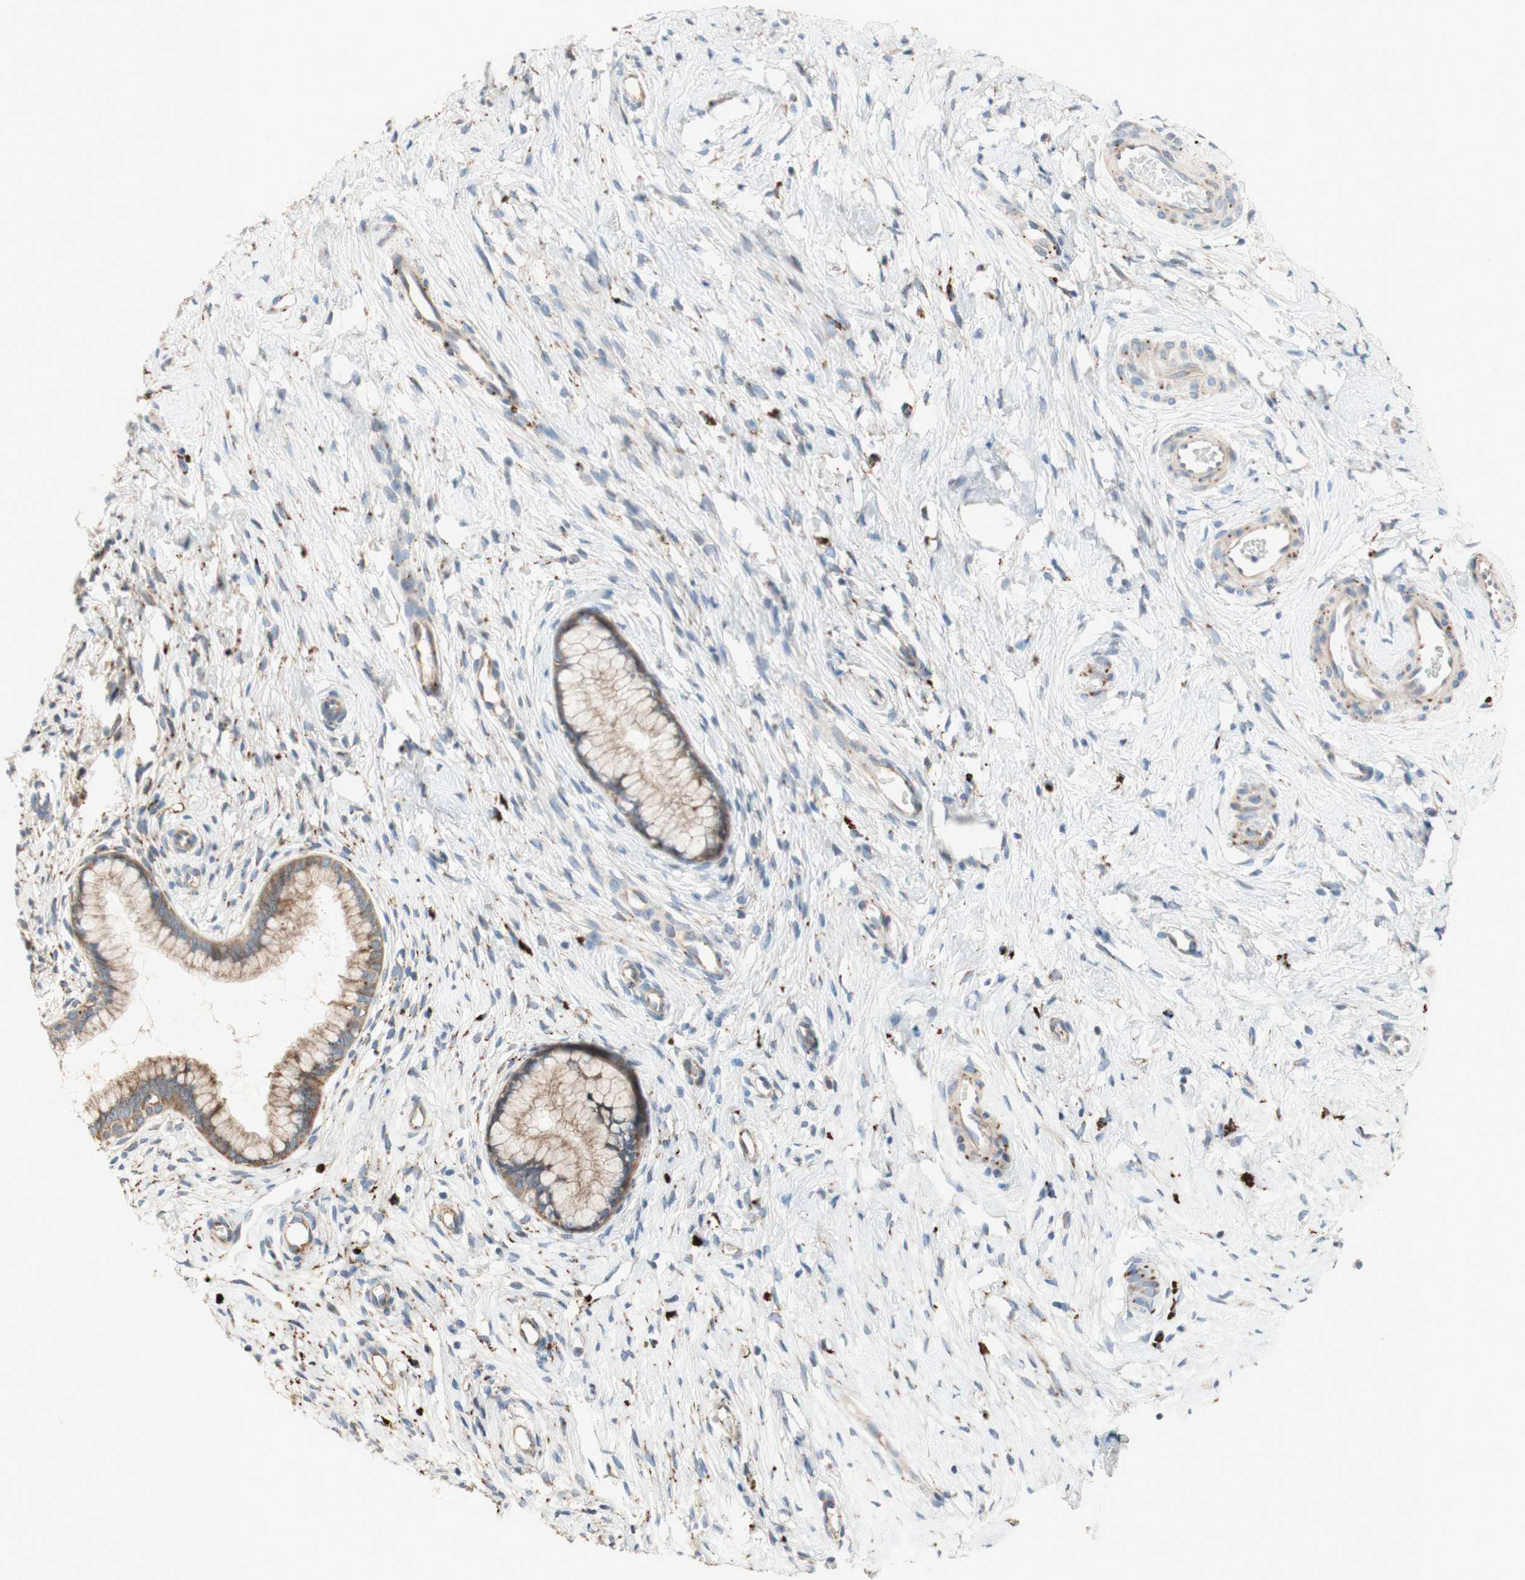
{"staining": {"intensity": "weak", "quantity": ">75%", "location": "cytoplasmic/membranous"}, "tissue": "cervix", "cell_type": "Glandular cells", "image_type": "normal", "snomed": [{"axis": "morphology", "description": "Normal tissue, NOS"}, {"axis": "topography", "description": "Cervix"}], "caption": "Immunohistochemical staining of normal human cervix demonstrates >75% levels of weak cytoplasmic/membranous protein expression in approximately >75% of glandular cells. (Brightfield microscopy of DAB IHC at high magnification).", "gene": "PTPN21", "patient": {"sex": "female", "age": 65}}